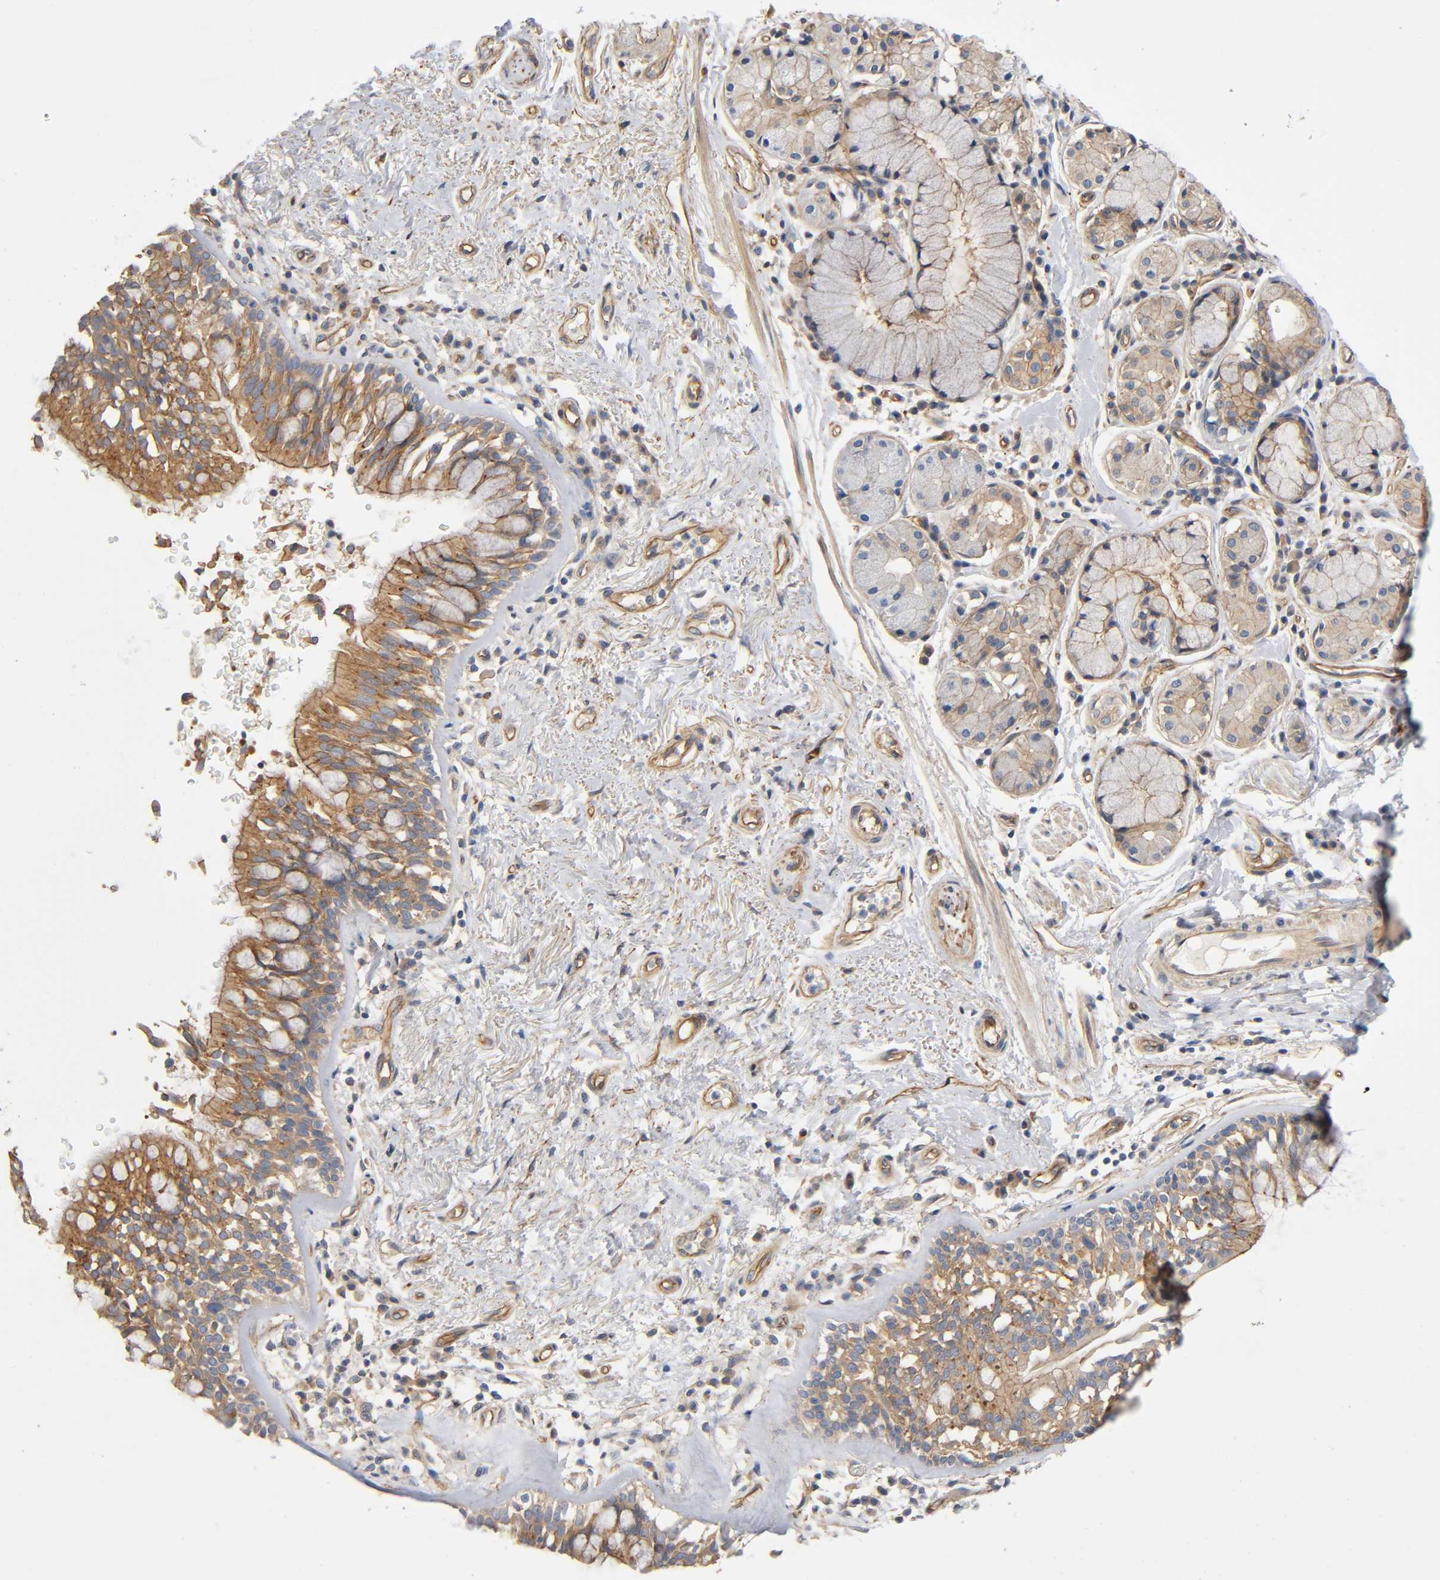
{"staining": {"intensity": "moderate", "quantity": ">75%", "location": "cytoplasmic/membranous"}, "tissue": "bronchus", "cell_type": "Respiratory epithelial cells", "image_type": "normal", "snomed": [{"axis": "morphology", "description": "Normal tissue, NOS"}, {"axis": "morphology", "description": "Adenocarcinoma, NOS"}, {"axis": "topography", "description": "Bronchus"}, {"axis": "topography", "description": "Lung"}], "caption": "Bronchus stained with DAB (3,3'-diaminobenzidine) immunohistochemistry exhibits medium levels of moderate cytoplasmic/membranous expression in about >75% of respiratory epithelial cells.", "gene": "MARS1", "patient": {"sex": "male", "age": 71}}